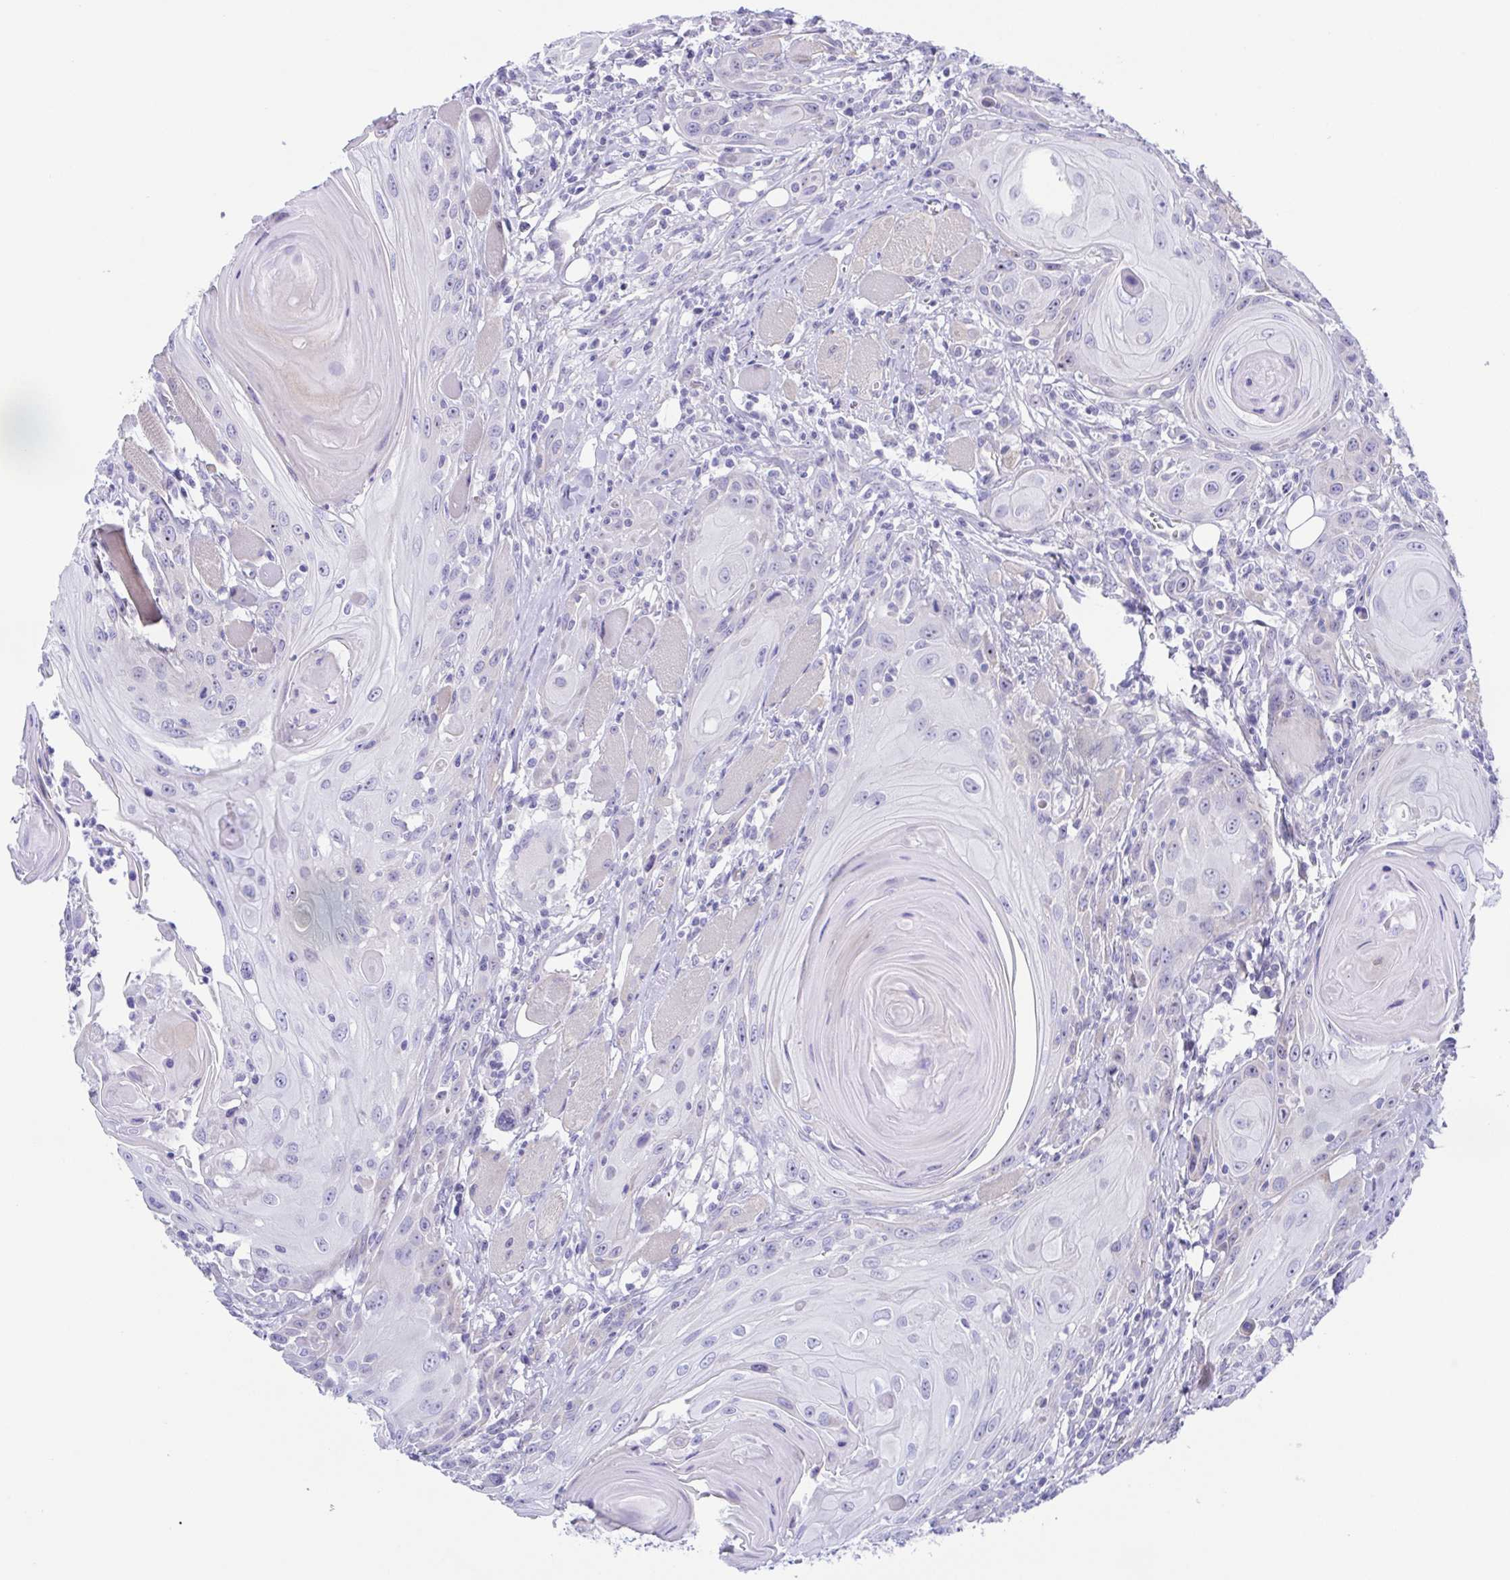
{"staining": {"intensity": "negative", "quantity": "none", "location": "none"}, "tissue": "head and neck cancer", "cell_type": "Tumor cells", "image_type": "cancer", "snomed": [{"axis": "morphology", "description": "Squamous cell carcinoma, NOS"}, {"axis": "topography", "description": "Head-Neck"}], "caption": "The micrograph shows no significant positivity in tumor cells of head and neck cancer.", "gene": "MUCL3", "patient": {"sex": "female", "age": 80}}